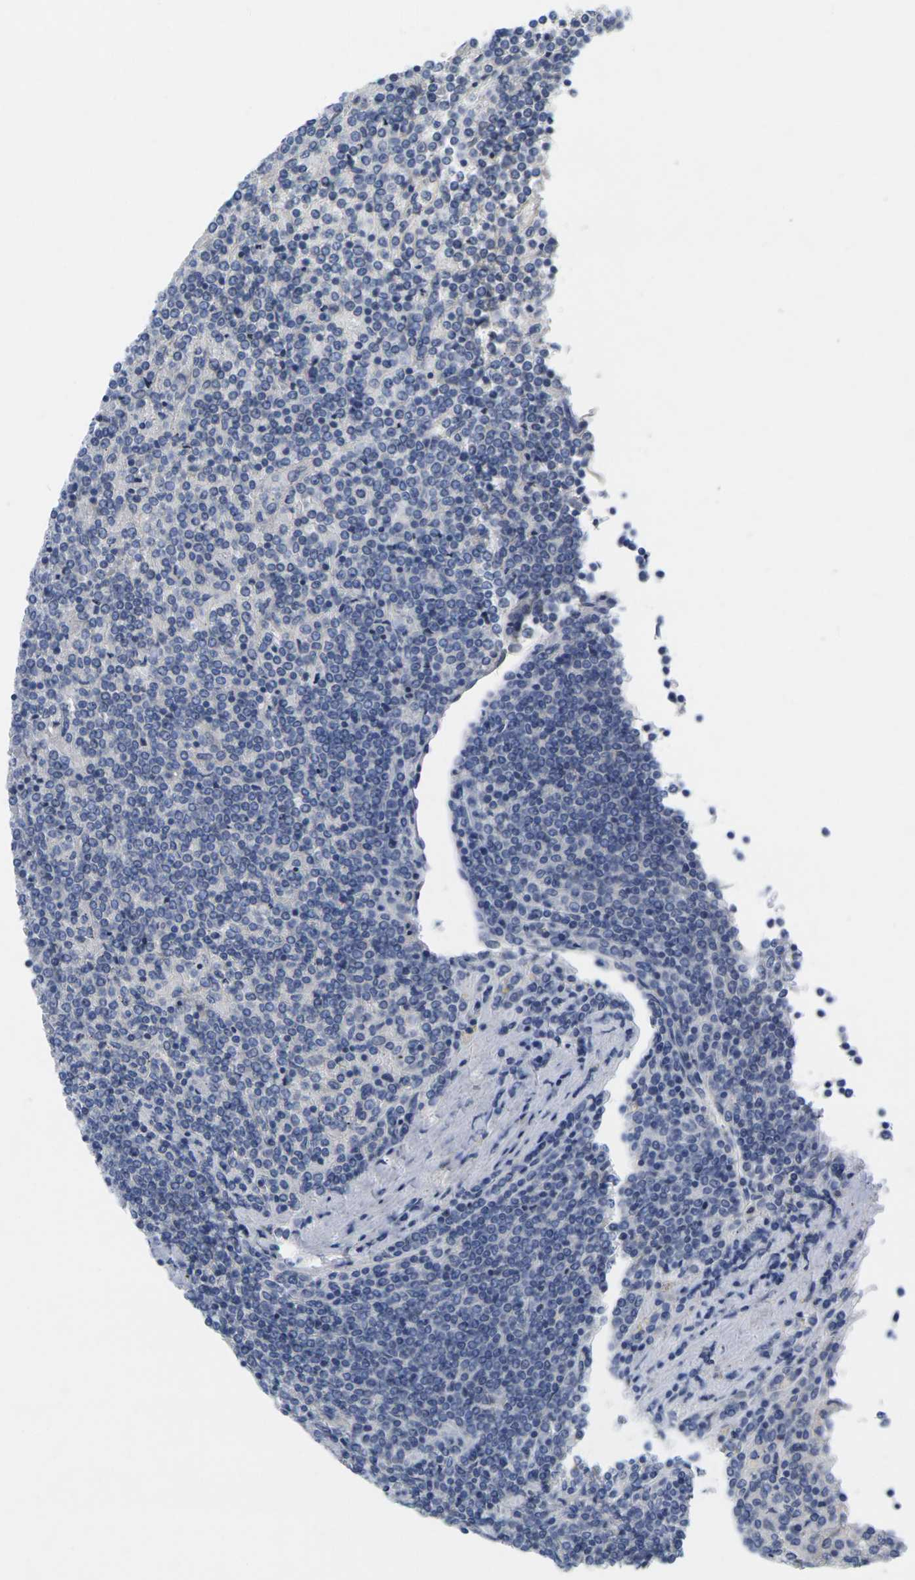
{"staining": {"intensity": "negative", "quantity": "none", "location": "none"}, "tissue": "lymphoma", "cell_type": "Tumor cells", "image_type": "cancer", "snomed": [{"axis": "morphology", "description": "Malignant lymphoma, non-Hodgkin's type, Low grade"}, {"axis": "topography", "description": "Spleen"}], "caption": "Lymphoma was stained to show a protein in brown. There is no significant expression in tumor cells.", "gene": "TNNI3", "patient": {"sex": "female", "age": 19}}